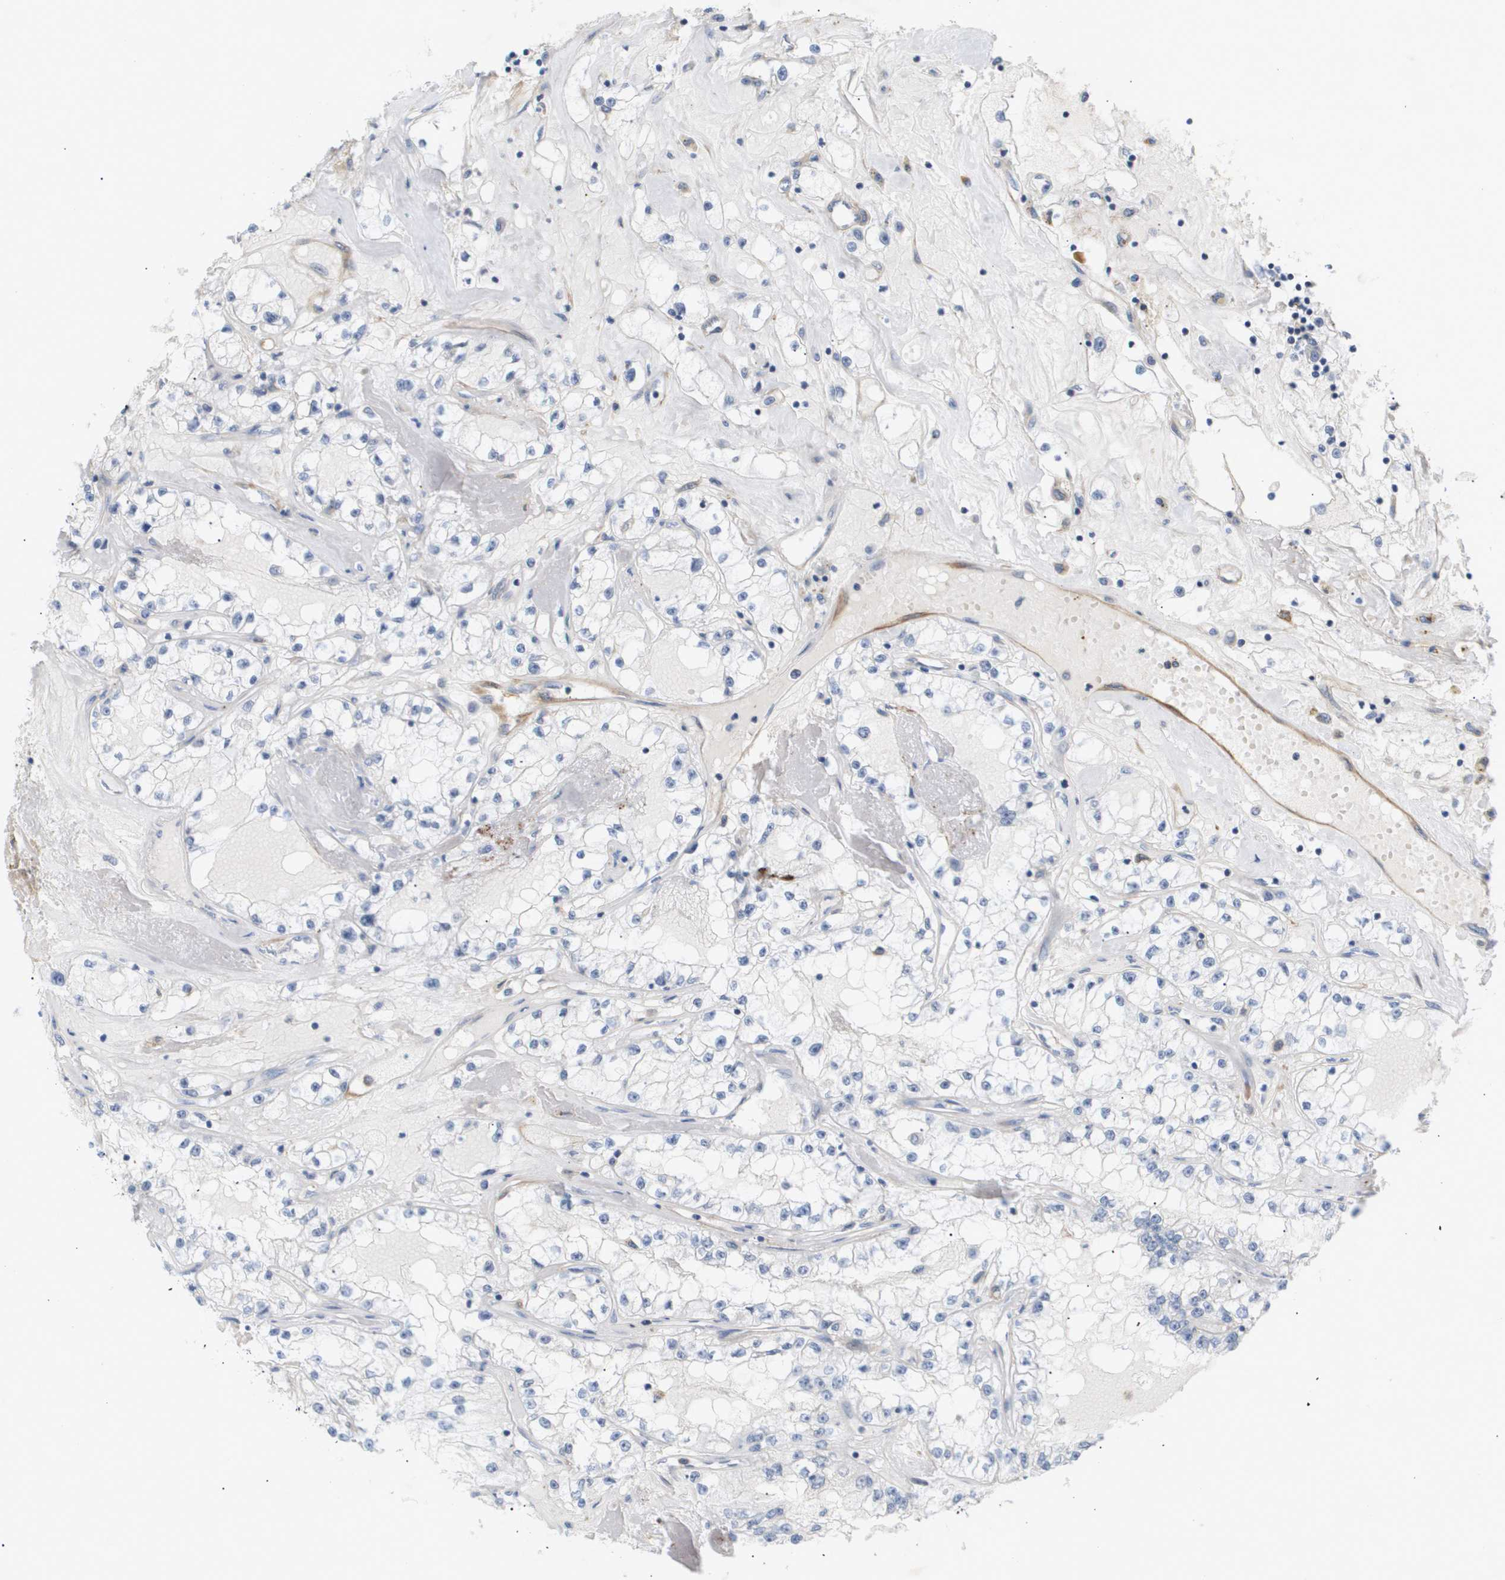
{"staining": {"intensity": "negative", "quantity": "none", "location": "none"}, "tissue": "renal cancer", "cell_type": "Tumor cells", "image_type": "cancer", "snomed": [{"axis": "morphology", "description": "Adenocarcinoma, NOS"}, {"axis": "topography", "description": "Kidney"}], "caption": "Immunohistochemistry (IHC) micrograph of neoplastic tissue: renal cancer (adenocarcinoma) stained with DAB (3,3'-diaminobenzidine) demonstrates no significant protein staining in tumor cells. (DAB immunohistochemistry (IHC) with hematoxylin counter stain).", "gene": "CORO2B", "patient": {"sex": "male", "age": 56}}